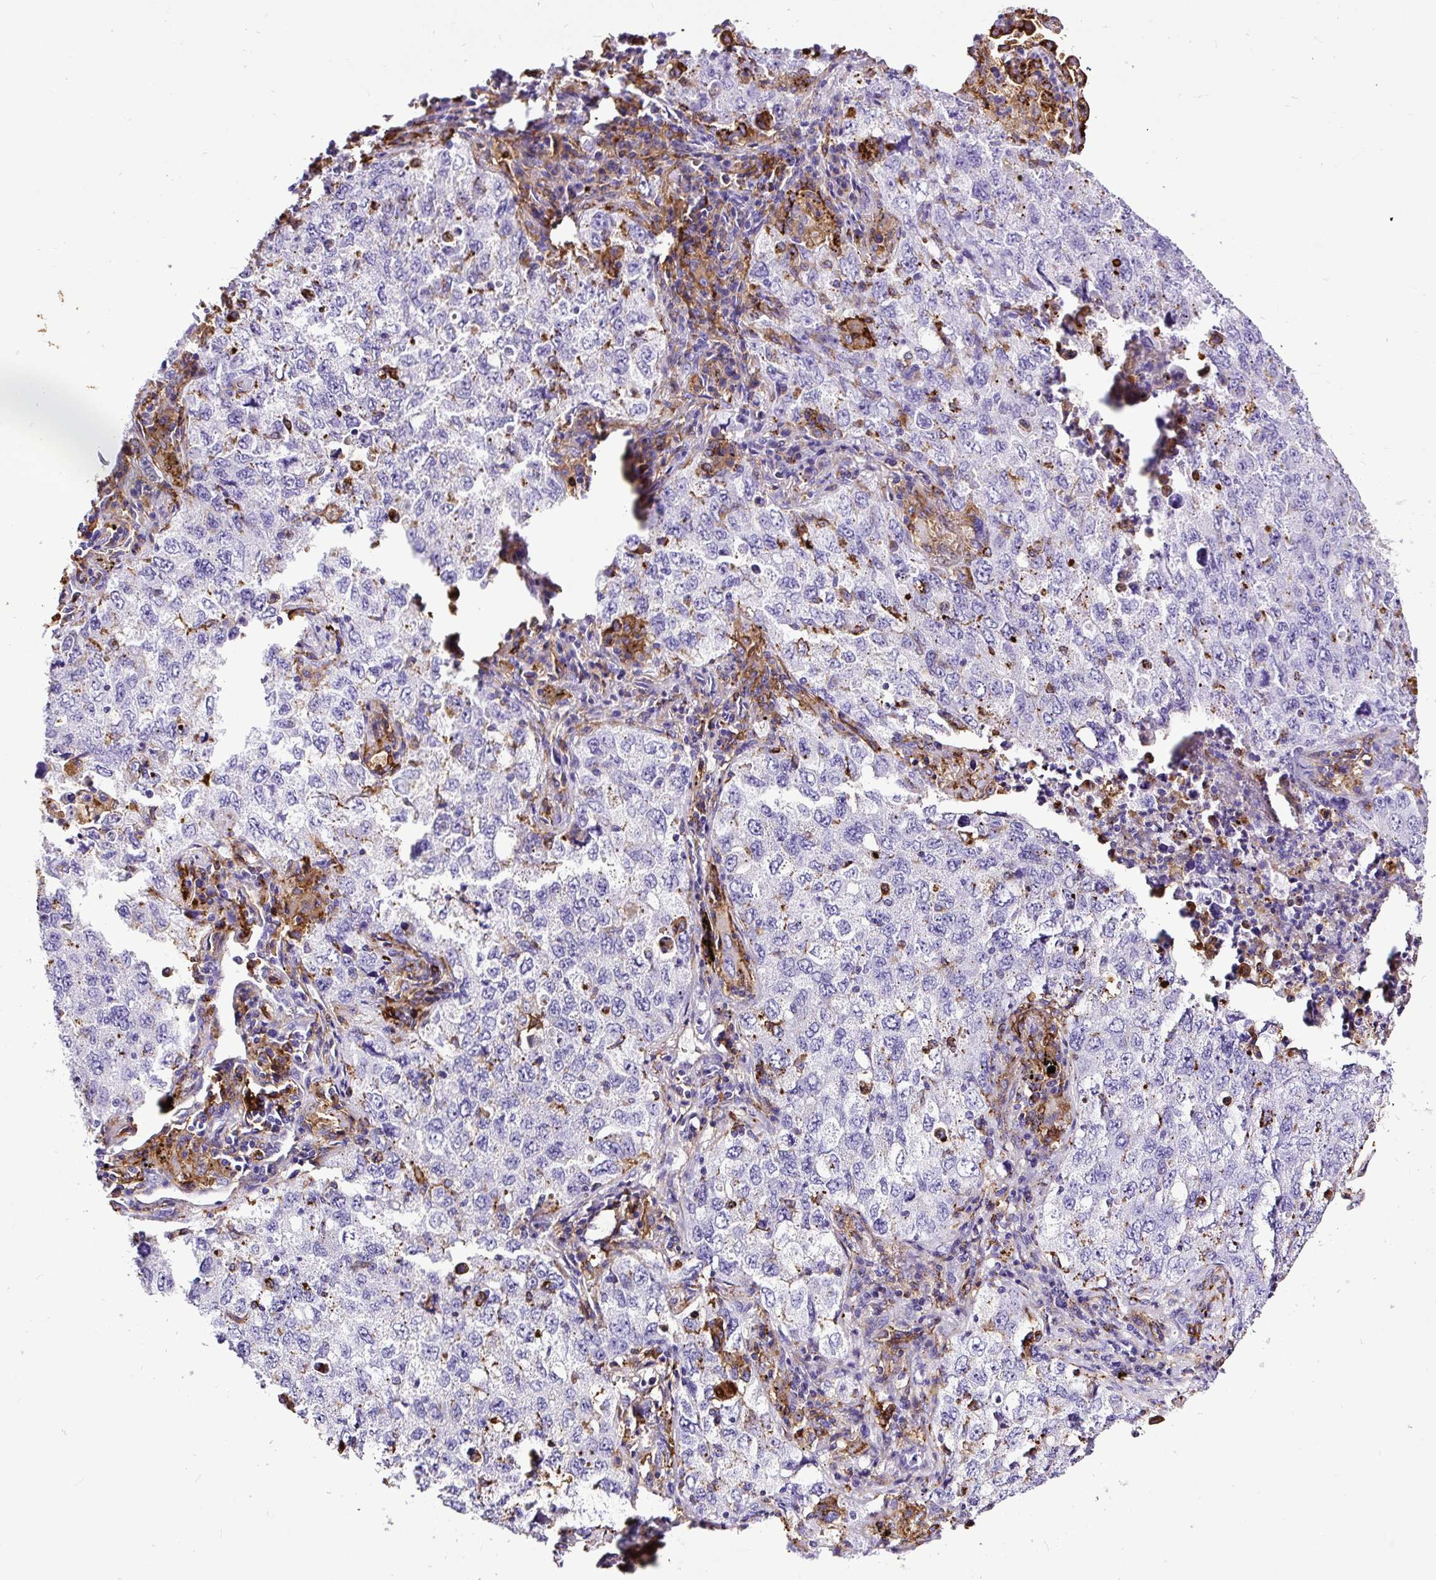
{"staining": {"intensity": "negative", "quantity": "none", "location": "none"}, "tissue": "lung cancer", "cell_type": "Tumor cells", "image_type": "cancer", "snomed": [{"axis": "morphology", "description": "Adenocarcinoma, NOS"}, {"axis": "topography", "description": "Lung"}], "caption": "This is an IHC image of lung cancer (adenocarcinoma). There is no expression in tumor cells.", "gene": "HLA-DRA", "patient": {"sex": "female", "age": 57}}